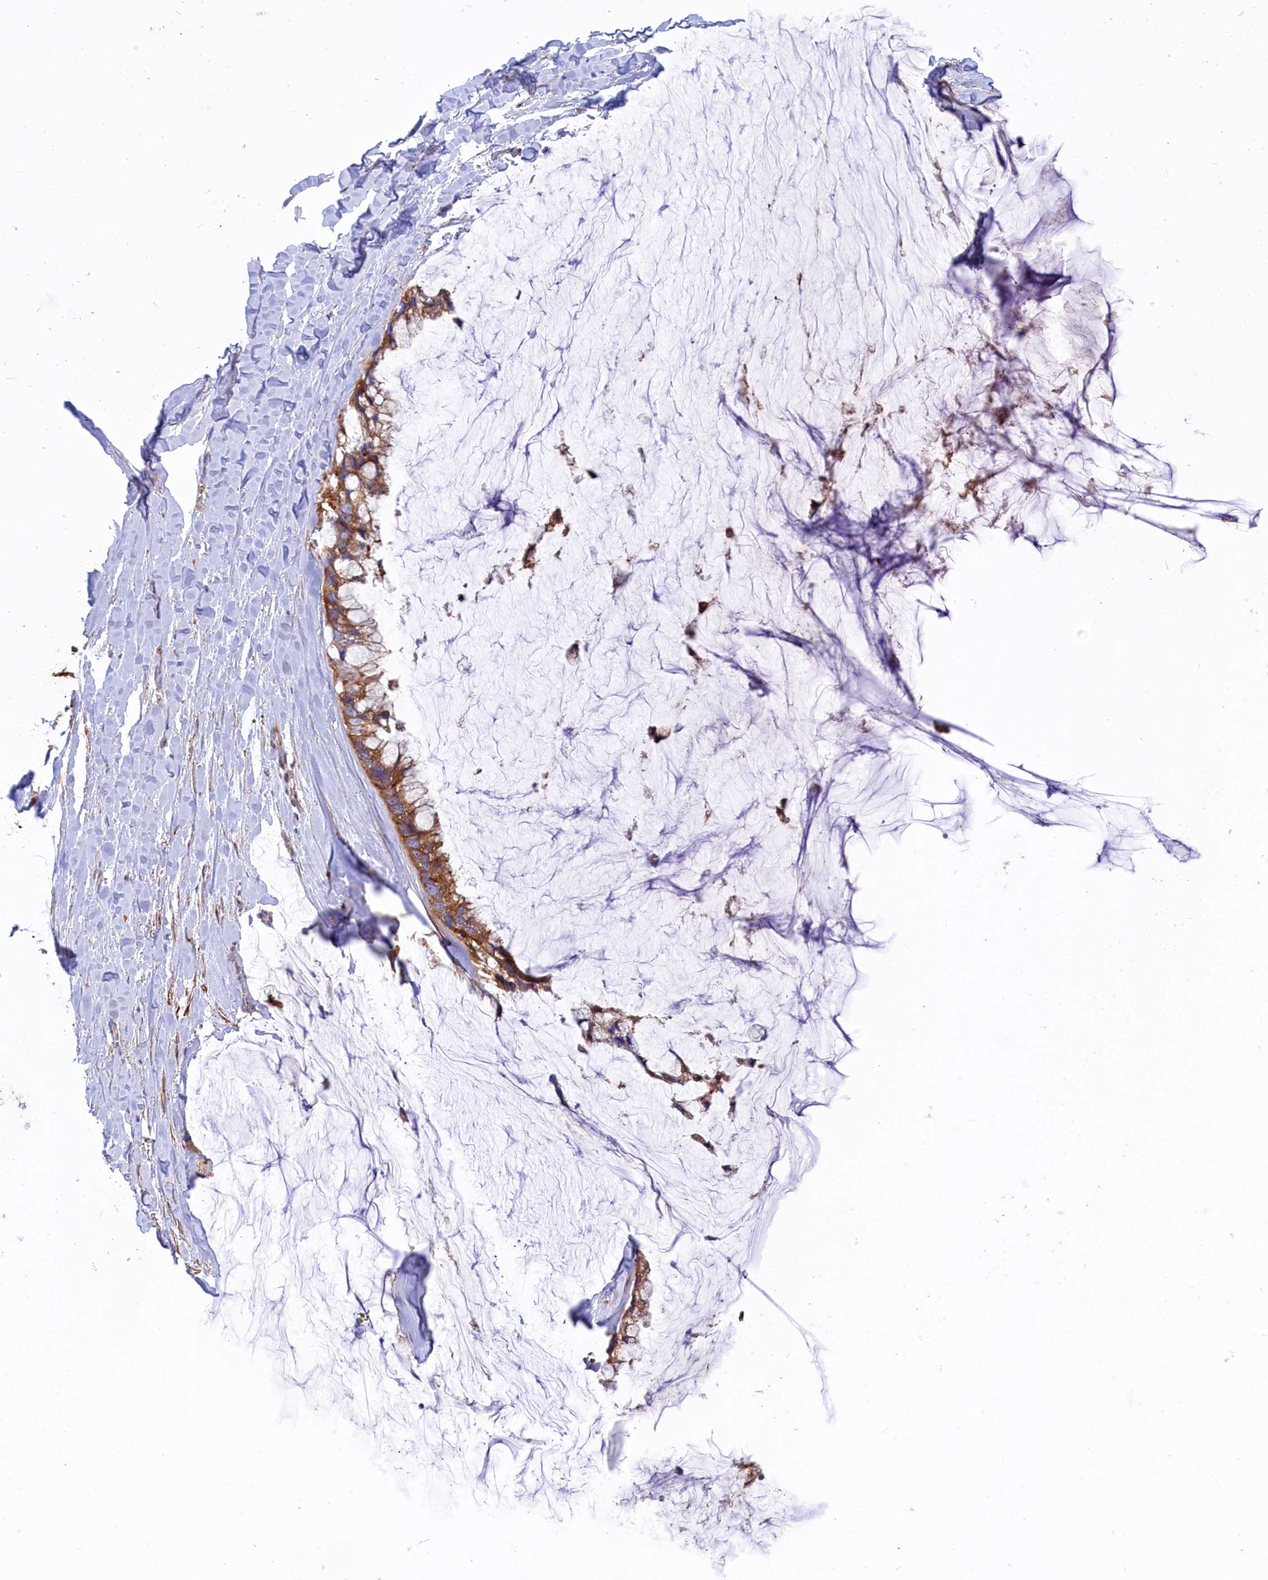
{"staining": {"intensity": "moderate", "quantity": ">75%", "location": "cytoplasmic/membranous"}, "tissue": "ovarian cancer", "cell_type": "Tumor cells", "image_type": "cancer", "snomed": [{"axis": "morphology", "description": "Cystadenocarcinoma, mucinous, NOS"}, {"axis": "topography", "description": "Ovary"}], "caption": "Ovarian cancer (mucinous cystadenocarcinoma) stained with immunohistochemistry (IHC) displays moderate cytoplasmic/membranous expression in approximately >75% of tumor cells.", "gene": "SCAMP4", "patient": {"sex": "female", "age": 39}}